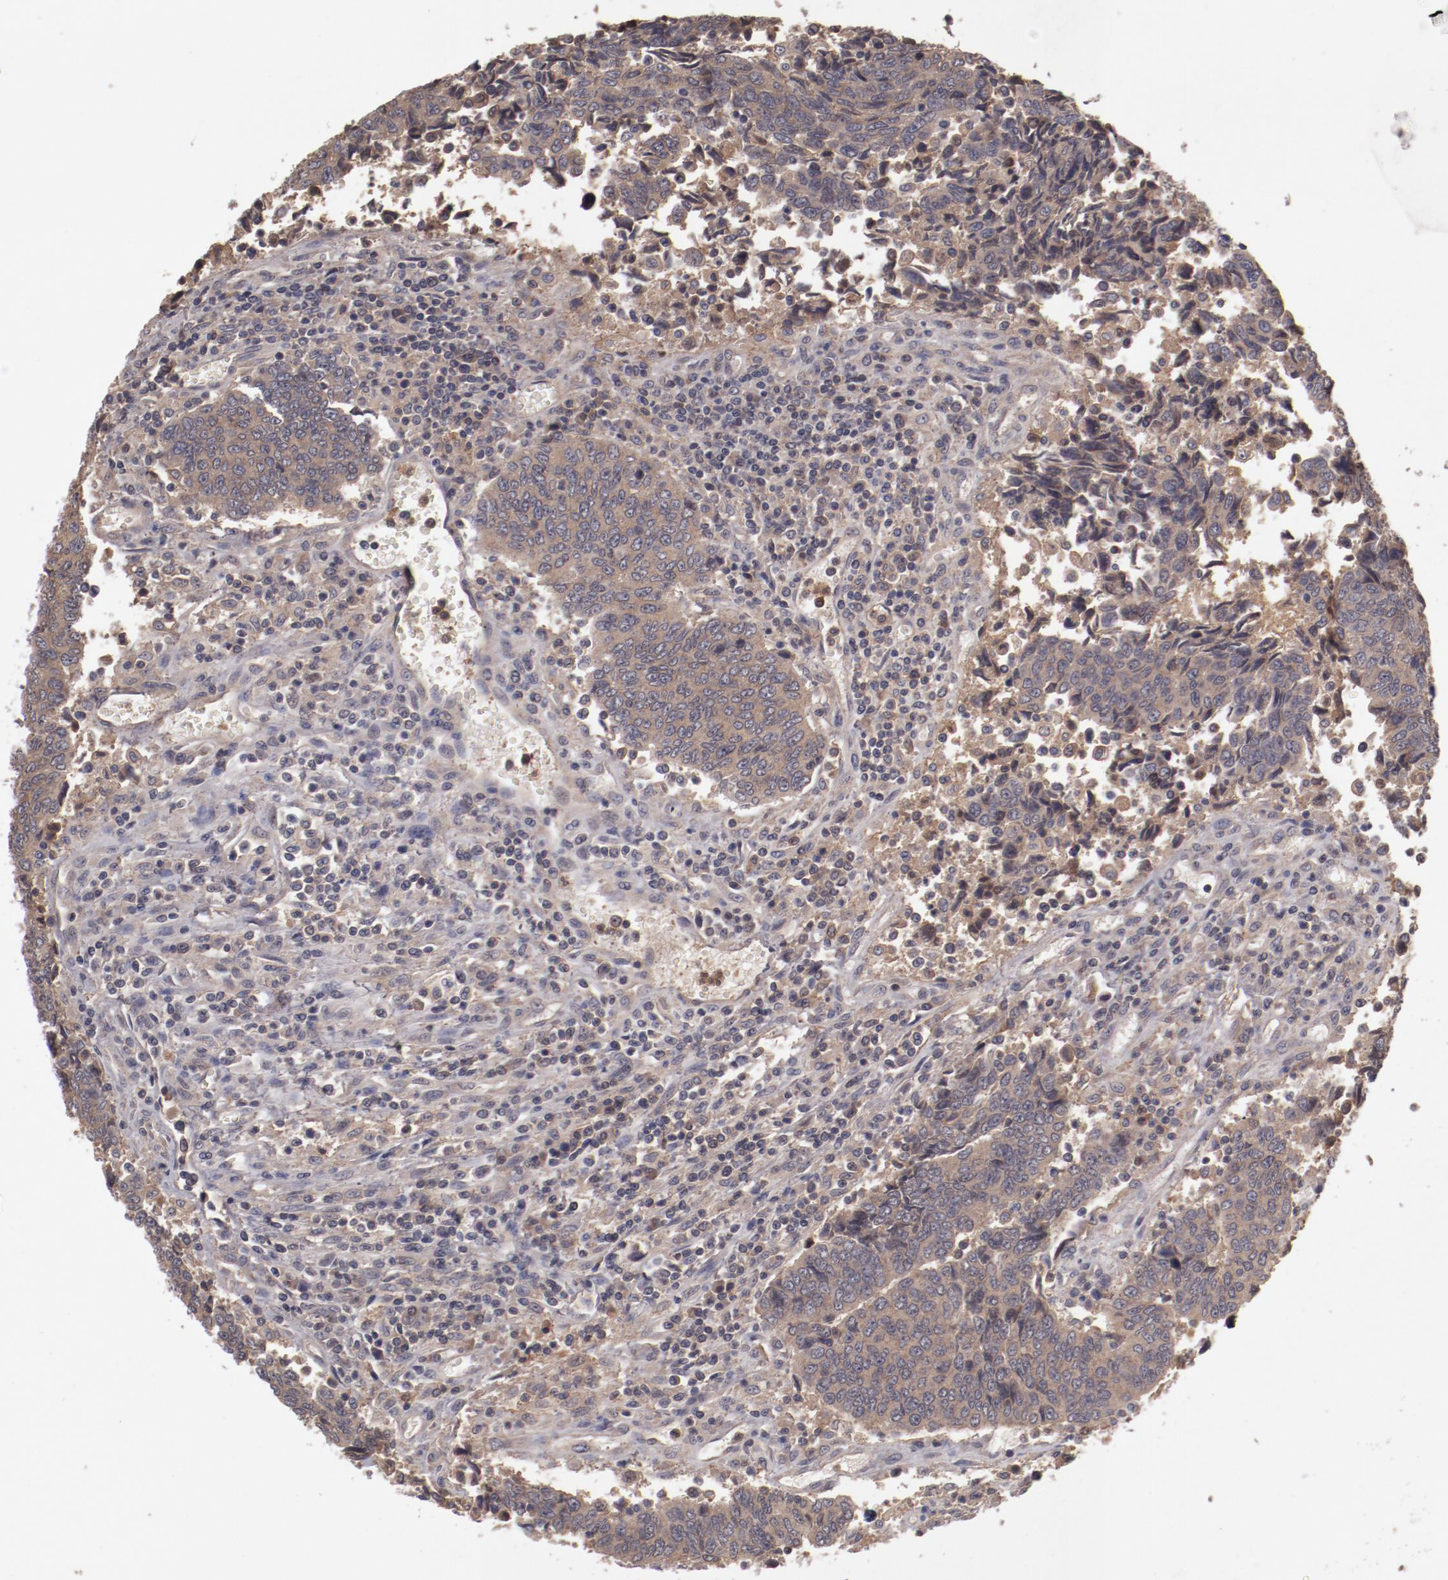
{"staining": {"intensity": "weak", "quantity": ">75%", "location": "cytoplasmic/membranous"}, "tissue": "urothelial cancer", "cell_type": "Tumor cells", "image_type": "cancer", "snomed": [{"axis": "morphology", "description": "Urothelial carcinoma, High grade"}, {"axis": "topography", "description": "Urinary bladder"}], "caption": "IHC micrograph of neoplastic tissue: high-grade urothelial carcinoma stained using IHC demonstrates low levels of weak protein expression localized specifically in the cytoplasmic/membranous of tumor cells, appearing as a cytoplasmic/membranous brown color.", "gene": "CP", "patient": {"sex": "male", "age": 86}}